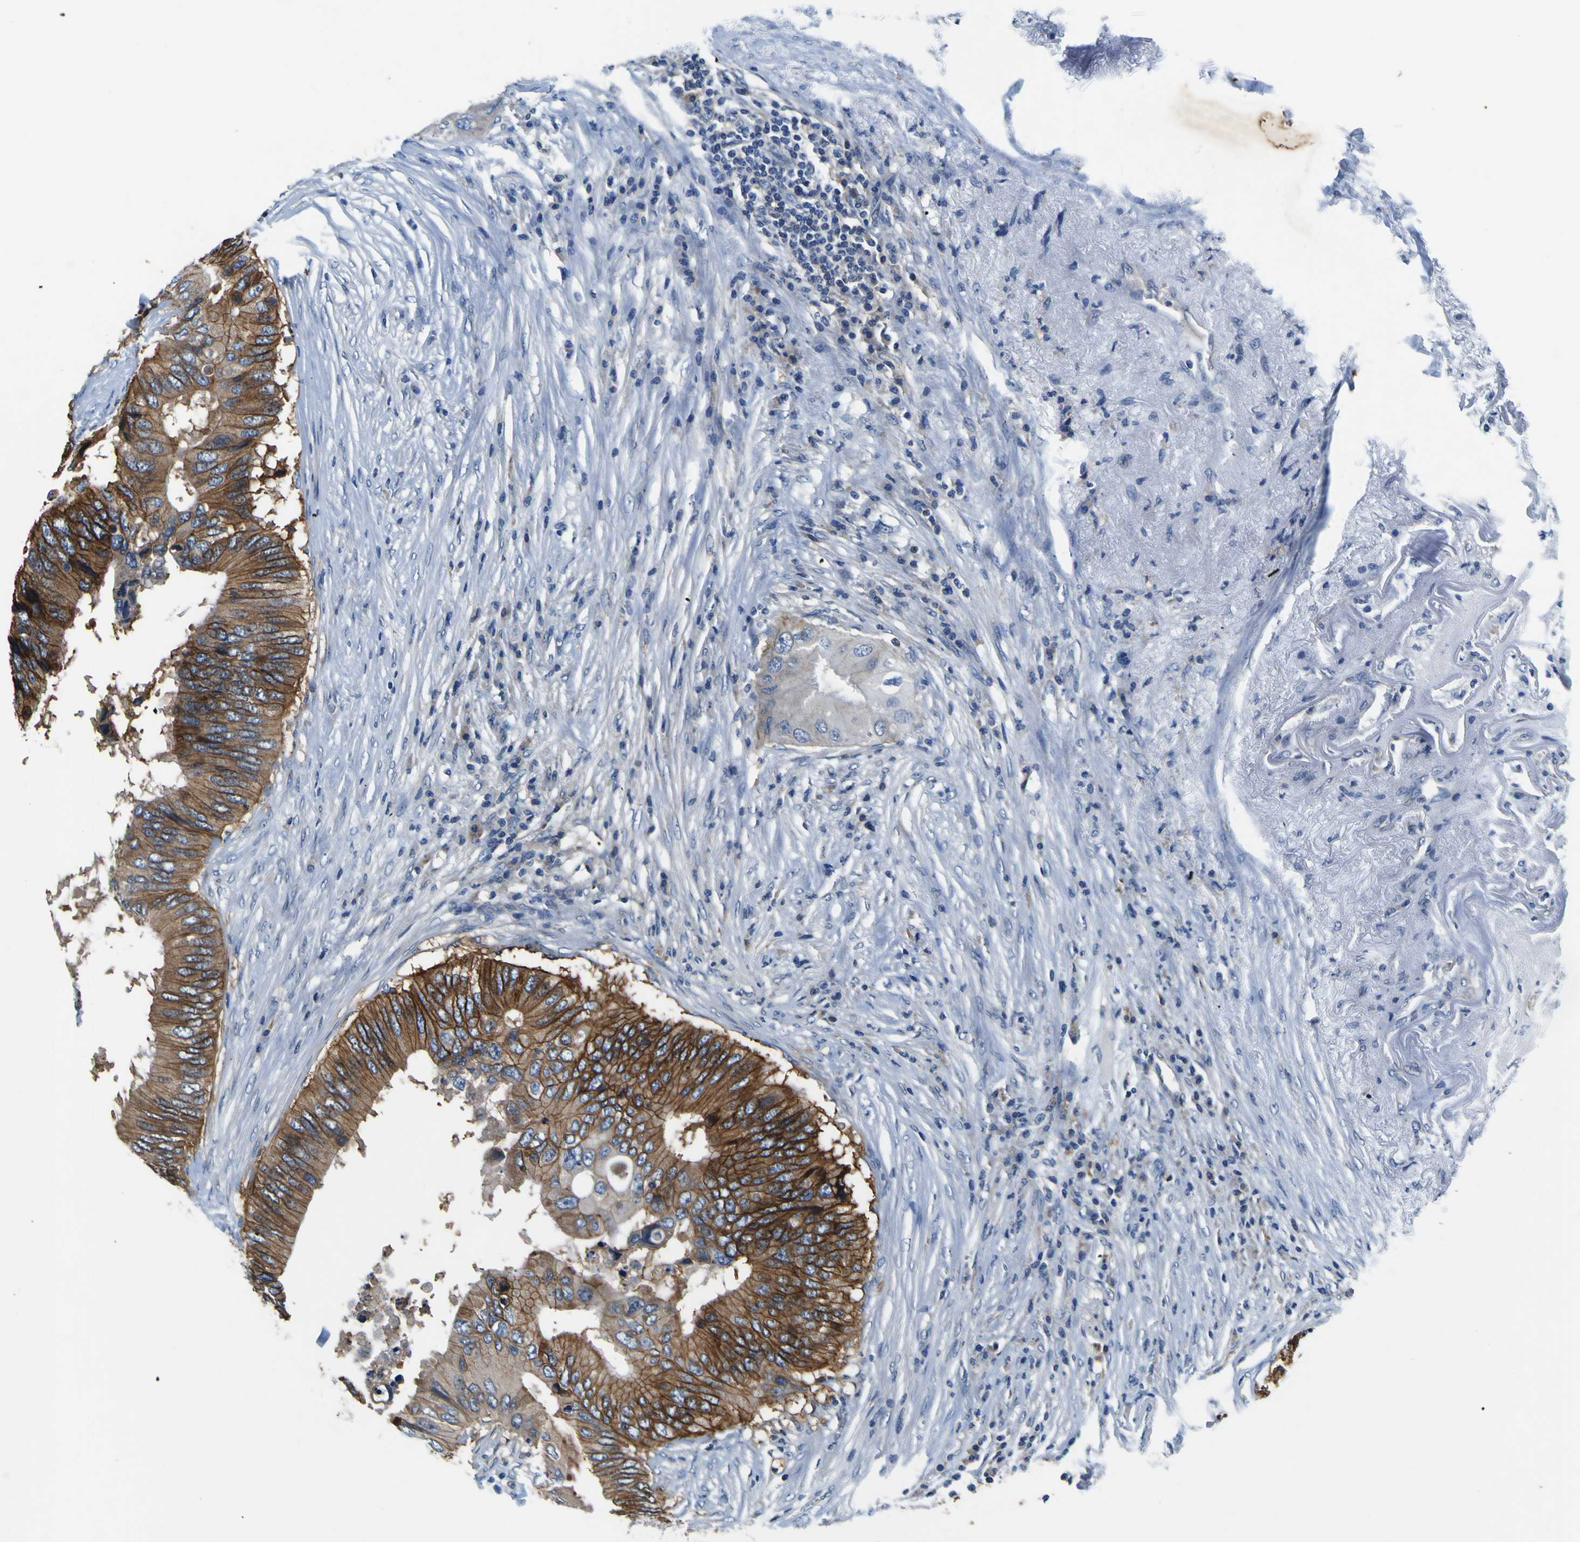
{"staining": {"intensity": "moderate", "quantity": ">75%", "location": "cytoplasmic/membranous"}, "tissue": "colorectal cancer", "cell_type": "Tumor cells", "image_type": "cancer", "snomed": [{"axis": "morphology", "description": "Adenocarcinoma, NOS"}, {"axis": "topography", "description": "Colon"}], "caption": "A brown stain labels moderate cytoplasmic/membranous expression of a protein in colorectal cancer tumor cells.", "gene": "EPHB4", "patient": {"sex": "male", "age": 71}}